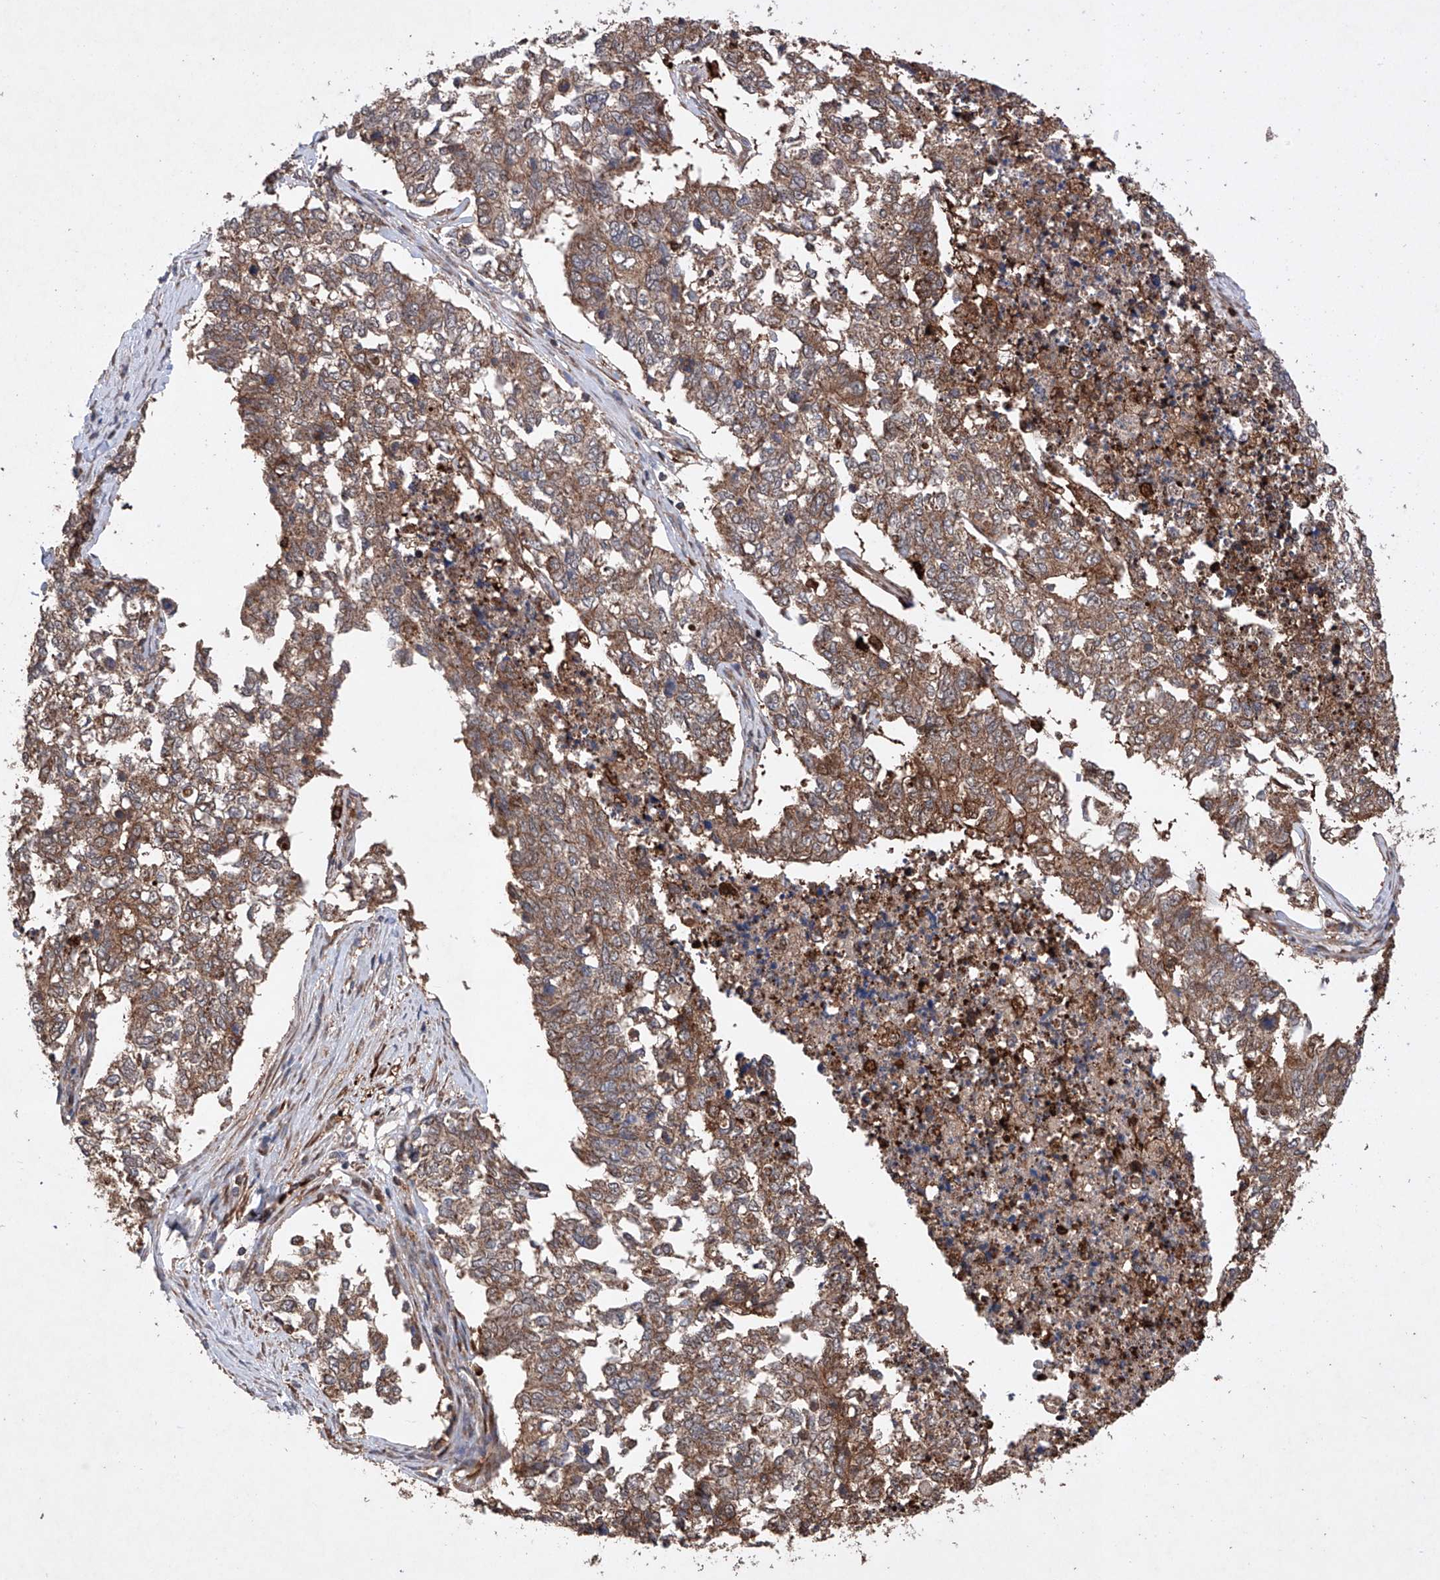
{"staining": {"intensity": "moderate", "quantity": ">75%", "location": "cytoplasmic/membranous"}, "tissue": "cervical cancer", "cell_type": "Tumor cells", "image_type": "cancer", "snomed": [{"axis": "morphology", "description": "Squamous cell carcinoma, NOS"}, {"axis": "topography", "description": "Cervix"}], "caption": "Cervical cancer tissue demonstrates moderate cytoplasmic/membranous positivity in approximately >75% of tumor cells", "gene": "TIMM23", "patient": {"sex": "female", "age": 63}}